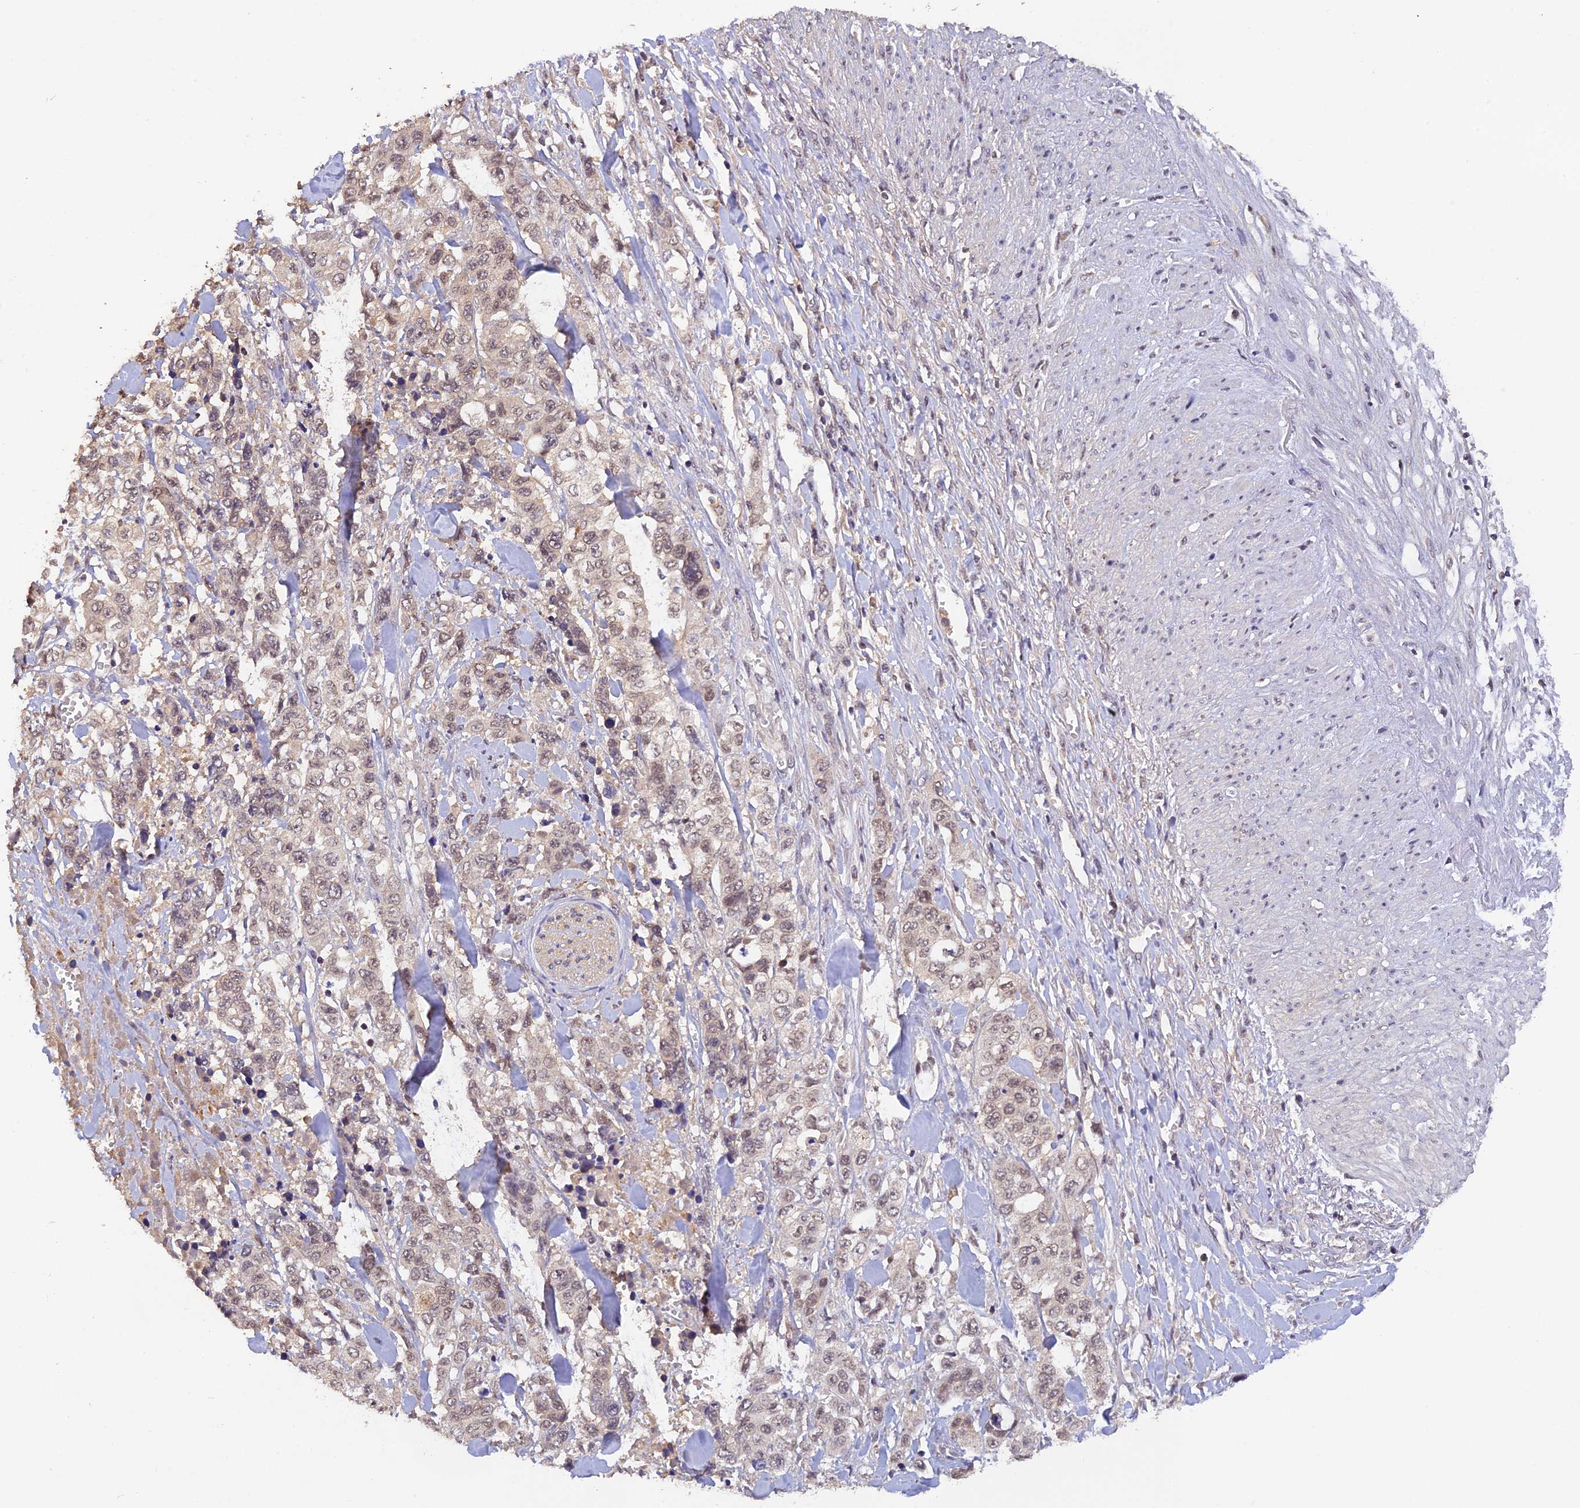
{"staining": {"intensity": "moderate", "quantity": "25%-75%", "location": "nuclear"}, "tissue": "stomach cancer", "cell_type": "Tumor cells", "image_type": "cancer", "snomed": [{"axis": "morphology", "description": "Adenocarcinoma, NOS"}, {"axis": "topography", "description": "Stomach, upper"}], "caption": "An image showing moderate nuclear expression in approximately 25%-75% of tumor cells in stomach adenocarcinoma, as visualized by brown immunohistochemical staining.", "gene": "ZNF436", "patient": {"sex": "male", "age": 62}}